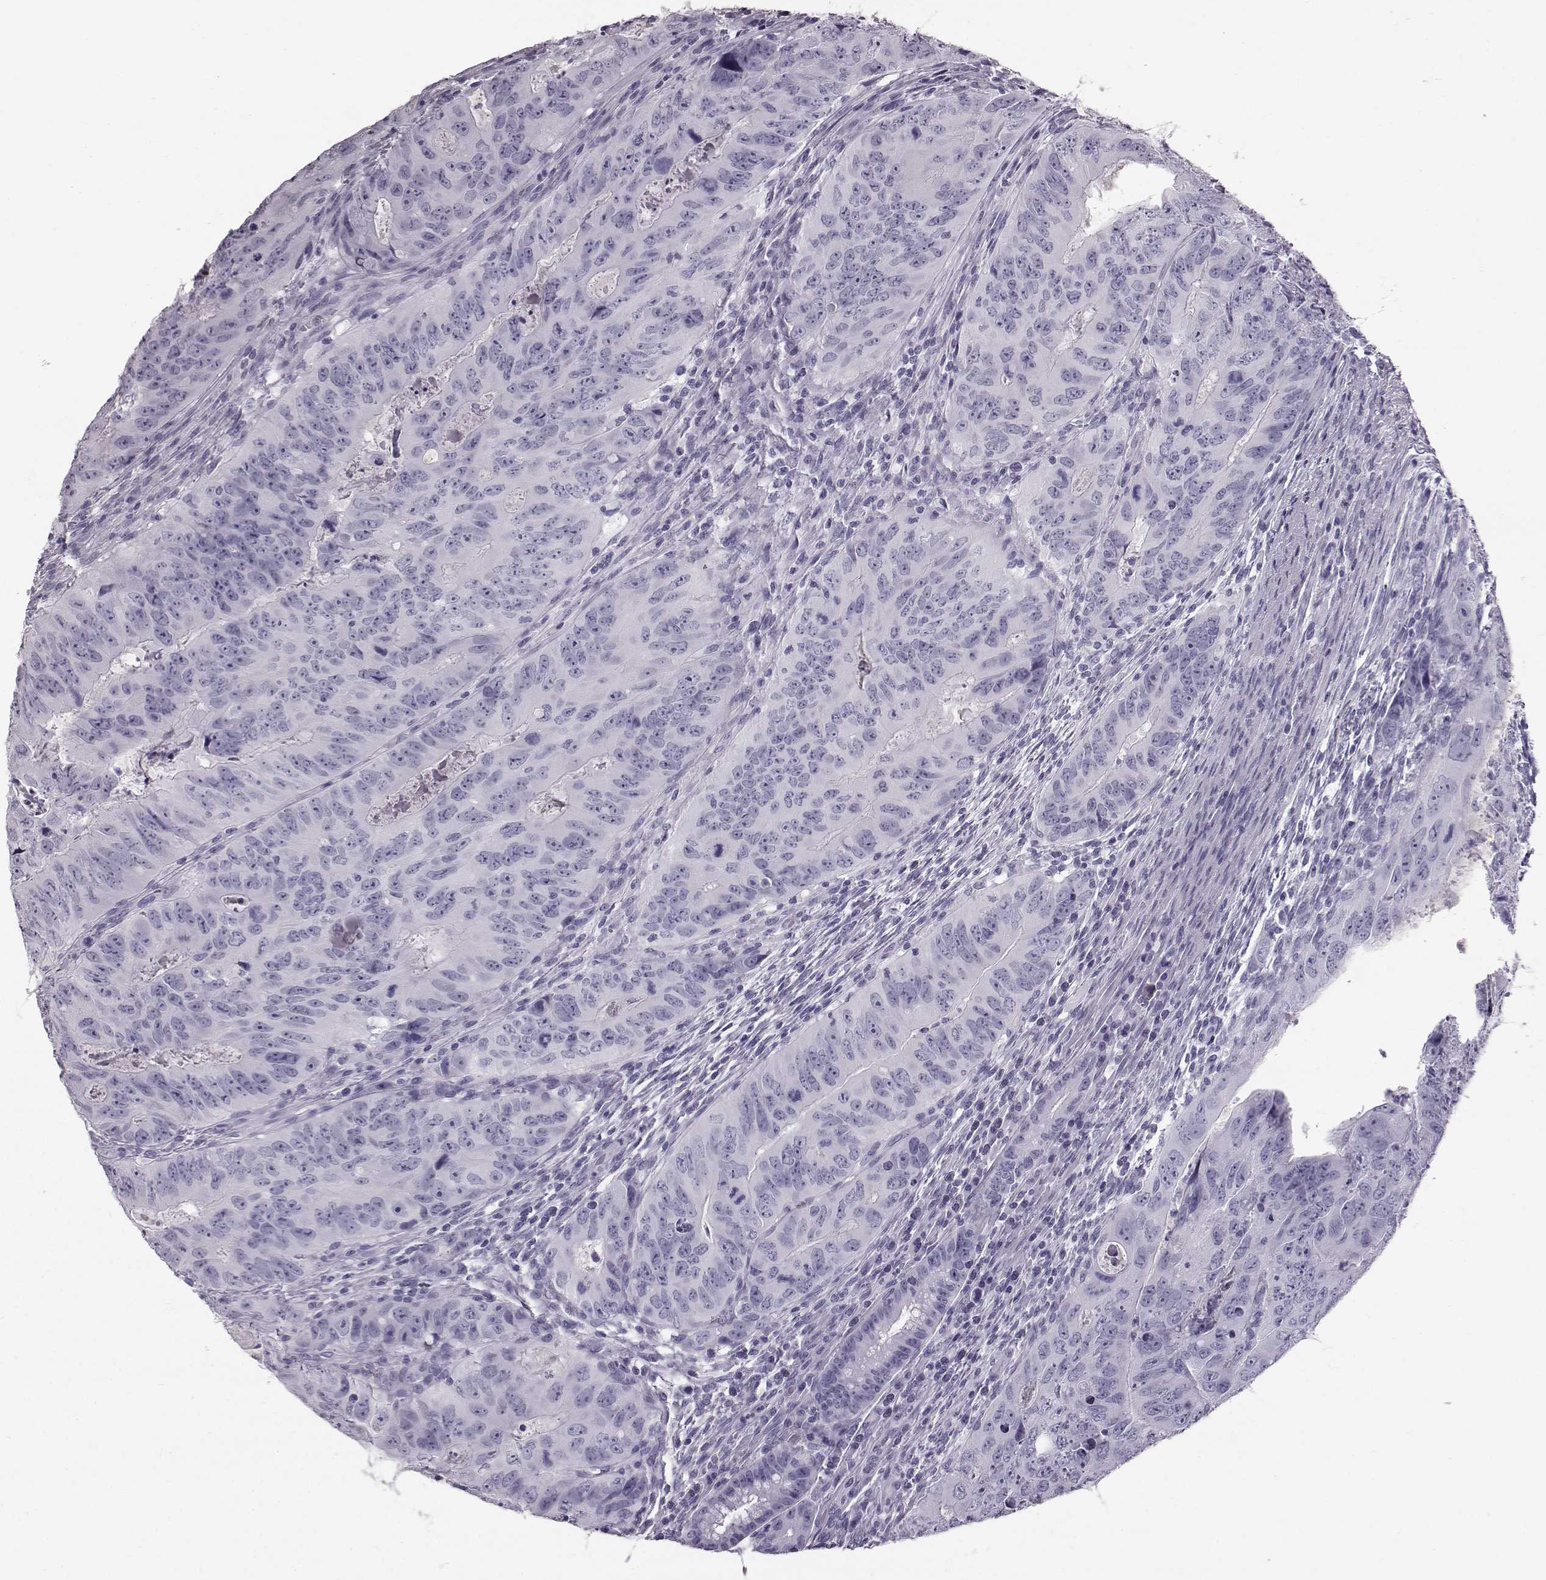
{"staining": {"intensity": "negative", "quantity": "none", "location": "none"}, "tissue": "colorectal cancer", "cell_type": "Tumor cells", "image_type": "cancer", "snomed": [{"axis": "morphology", "description": "Adenocarcinoma, NOS"}, {"axis": "topography", "description": "Colon"}], "caption": "High magnification brightfield microscopy of colorectal cancer (adenocarcinoma) stained with DAB (3,3'-diaminobenzidine) (brown) and counterstained with hematoxylin (blue): tumor cells show no significant positivity.", "gene": "TCHHL1", "patient": {"sex": "male", "age": 79}}